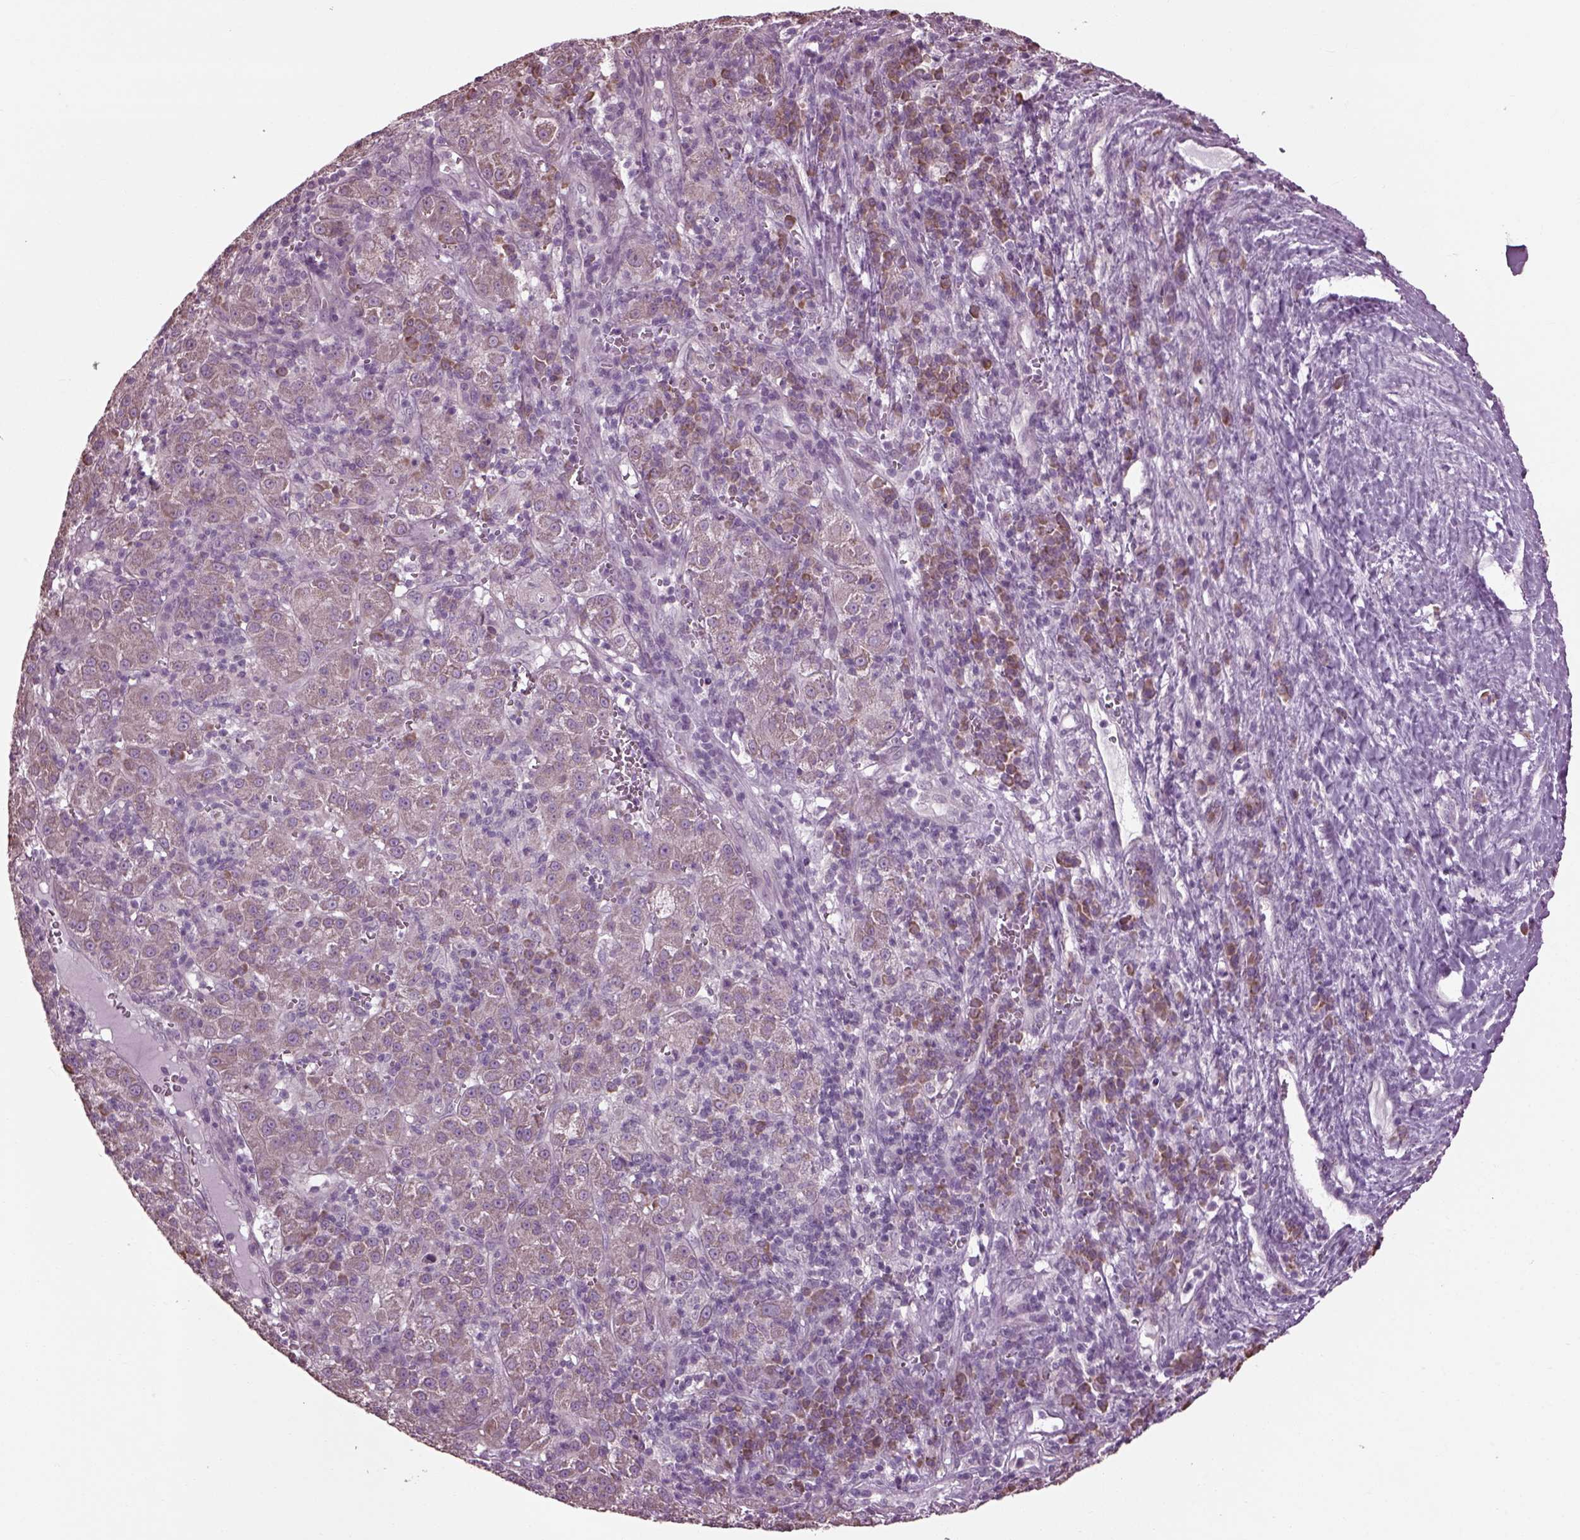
{"staining": {"intensity": "weak", "quantity": "25%-75%", "location": "cytoplasmic/membranous"}, "tissue": "liver cancer", "cell_type": "Tumor cells", "image_type": "cancer", "snomed": [{"axis": "morphology", "description": "Carcinoma, Hepatocellular, NOS"}, {"axis": "topography", "description": "Liver"}], "caption": "Hepatocellular carcinoma (liver) stained for a protein exhibits weak cytoplasmic/membranous positivity in tumor cells.", "gene": "CABP5", "patient": {"sex": "female", "age": 60}}